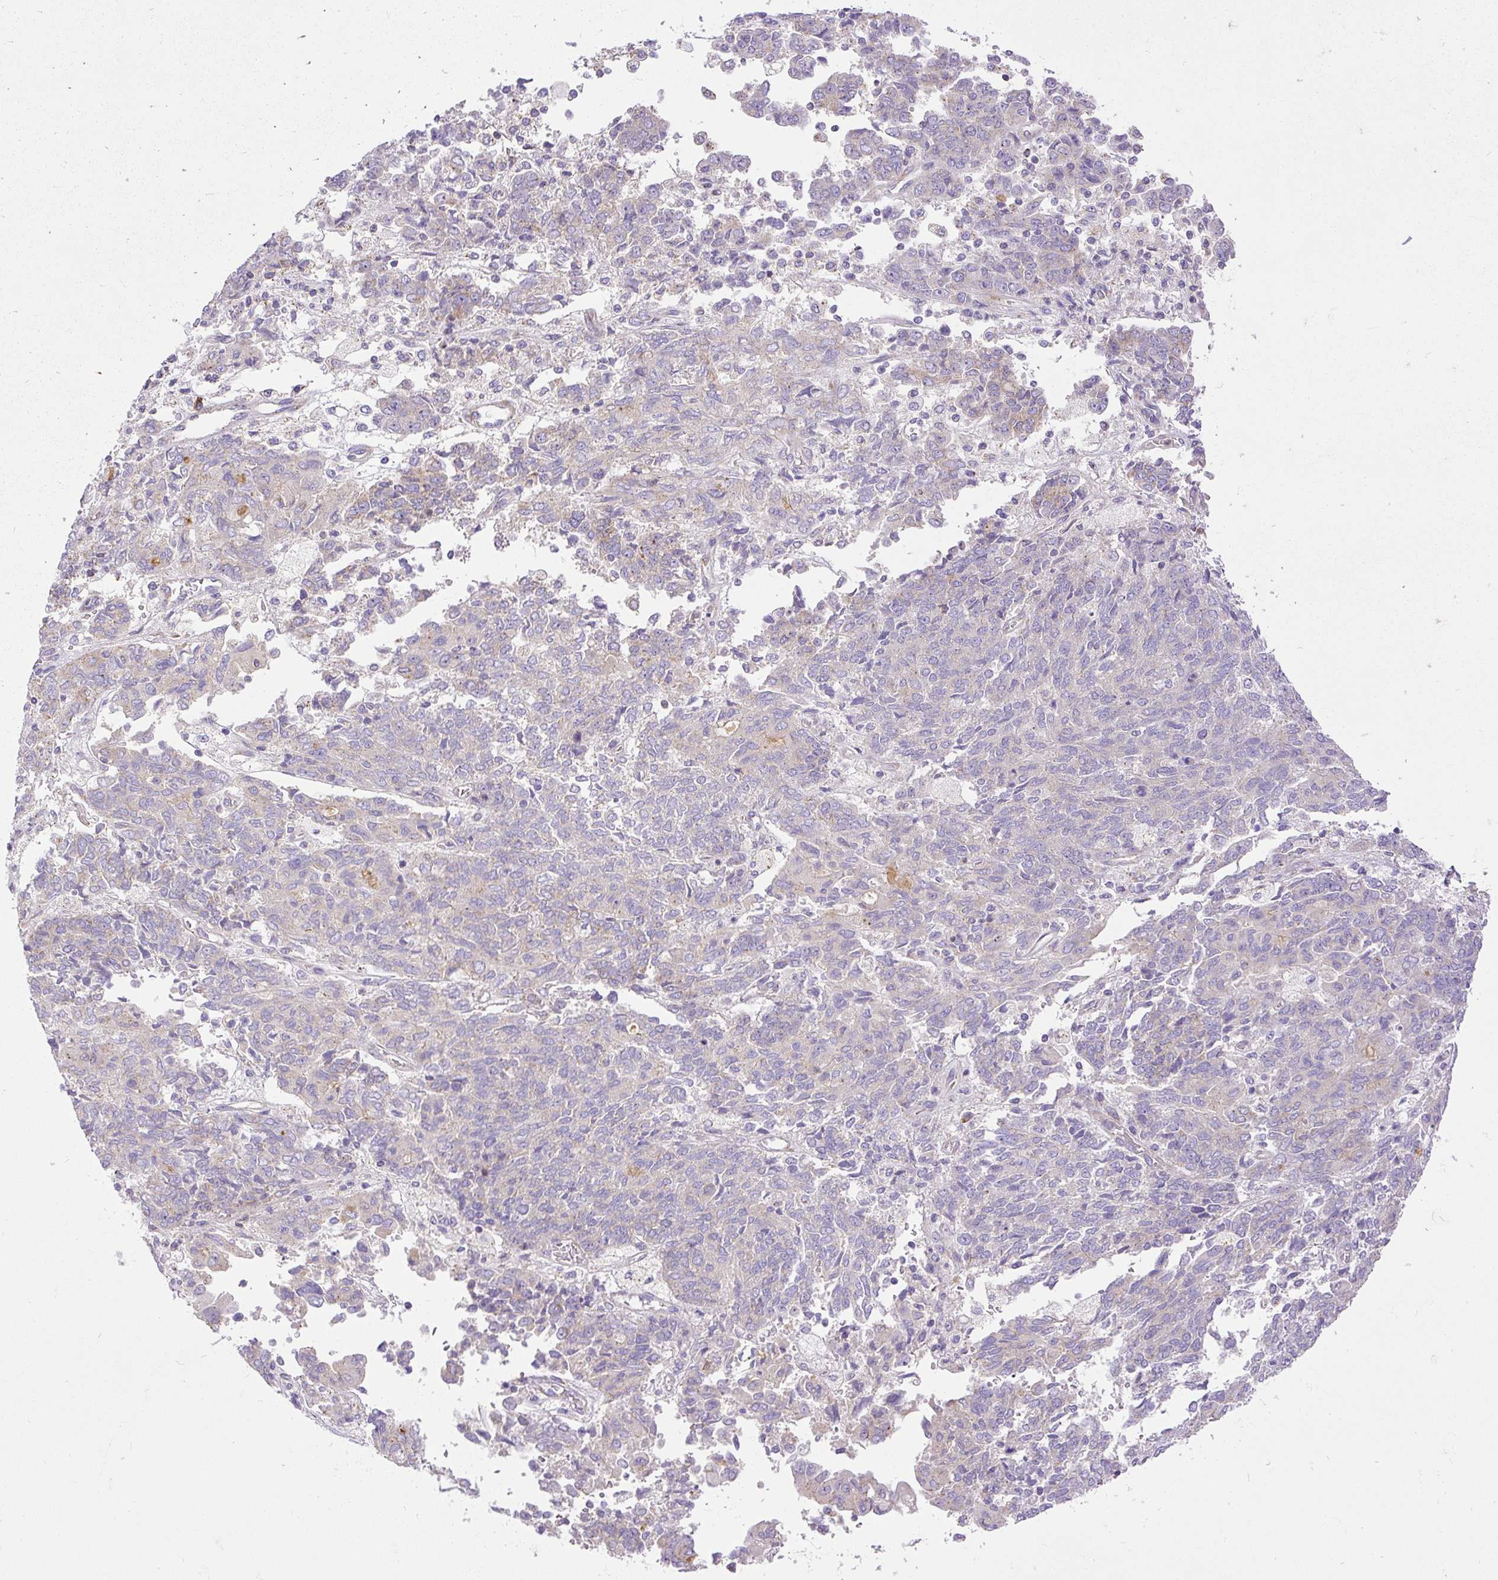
{"staining": {"intensity": "weak", "quantity": "<25%", "location": "cytoplasmic/membranous"}, "tissue": "endometrial cancer", "cell_type": "Tumor cells", "image_type": "cancer", "snomed": [{"axis": "morphology", "description": "Adenocarcinoma, NOS"}, {"axis": "topography", "description": "Endometrium"}], "caption": "An IHC photomicrograph of endometrial cancer is shown. There is no staining in tumor cells of endometrial cancer.", "gene": "CFAP47", "patient": {"sex": "female", "age": 80}}